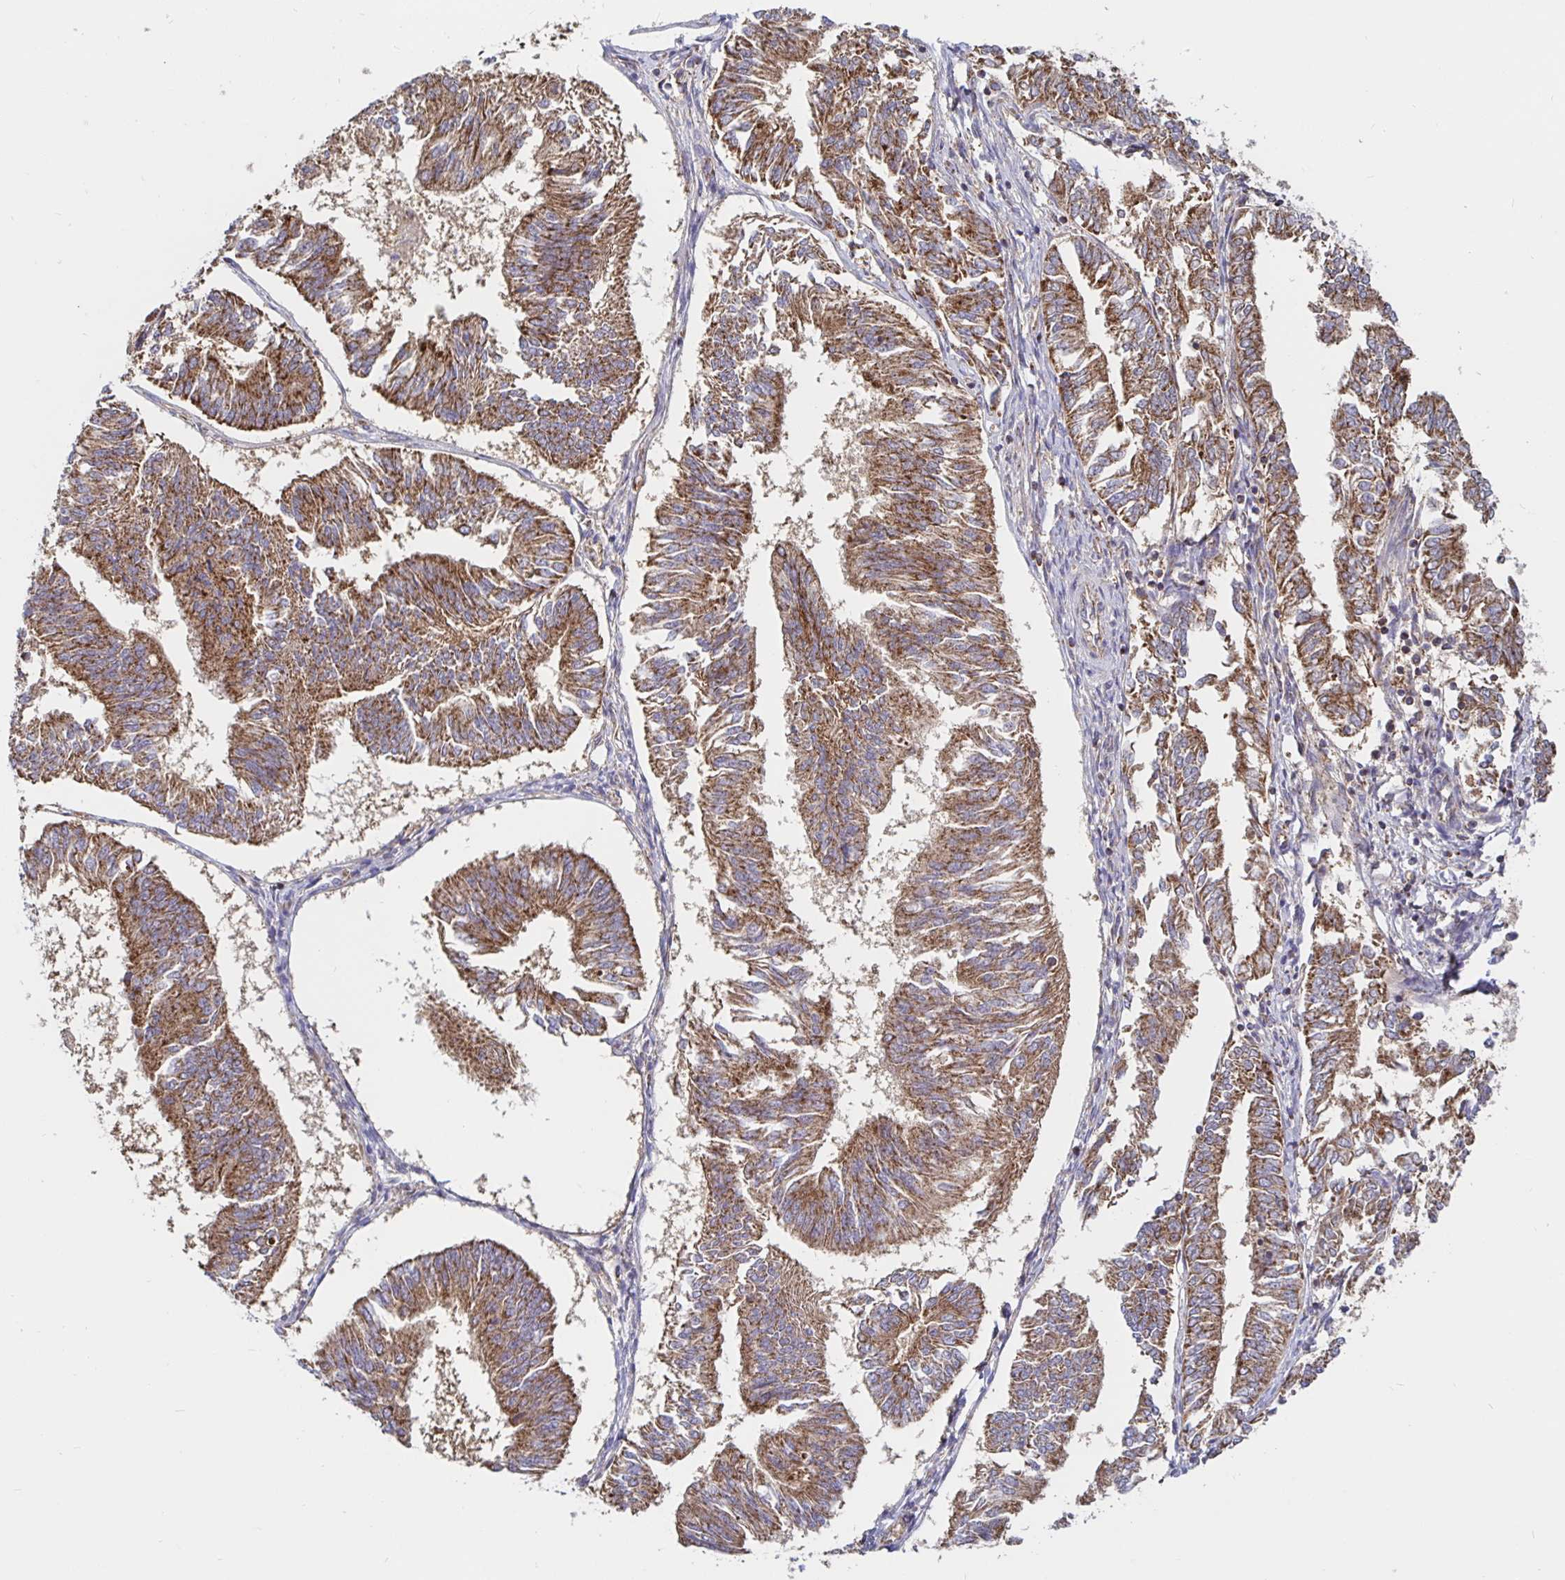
{"staining": {"intensity": "moderate", "quantity": ">75%", "location": "cytoplasmic/membranous"}, "tissue": "endometrial cancer", "cell_type": "Tumor cells", "image_type": "cancer", "snomed": [{"axis": "morphology", "description": "Adenocarcinoma, NOS"}, {"axis": "topography", "description": "Endometrium"}], "caption": "A photomicrograph showing moderate cytoplasmic/membranous staining in about >75% of tumor cells in endometrial cancer (adenocarcinoma), as visualized by brown immunohistochemical staining.", "gene": "PRDX3", "patient": {"sex": "female", "age": 58}}